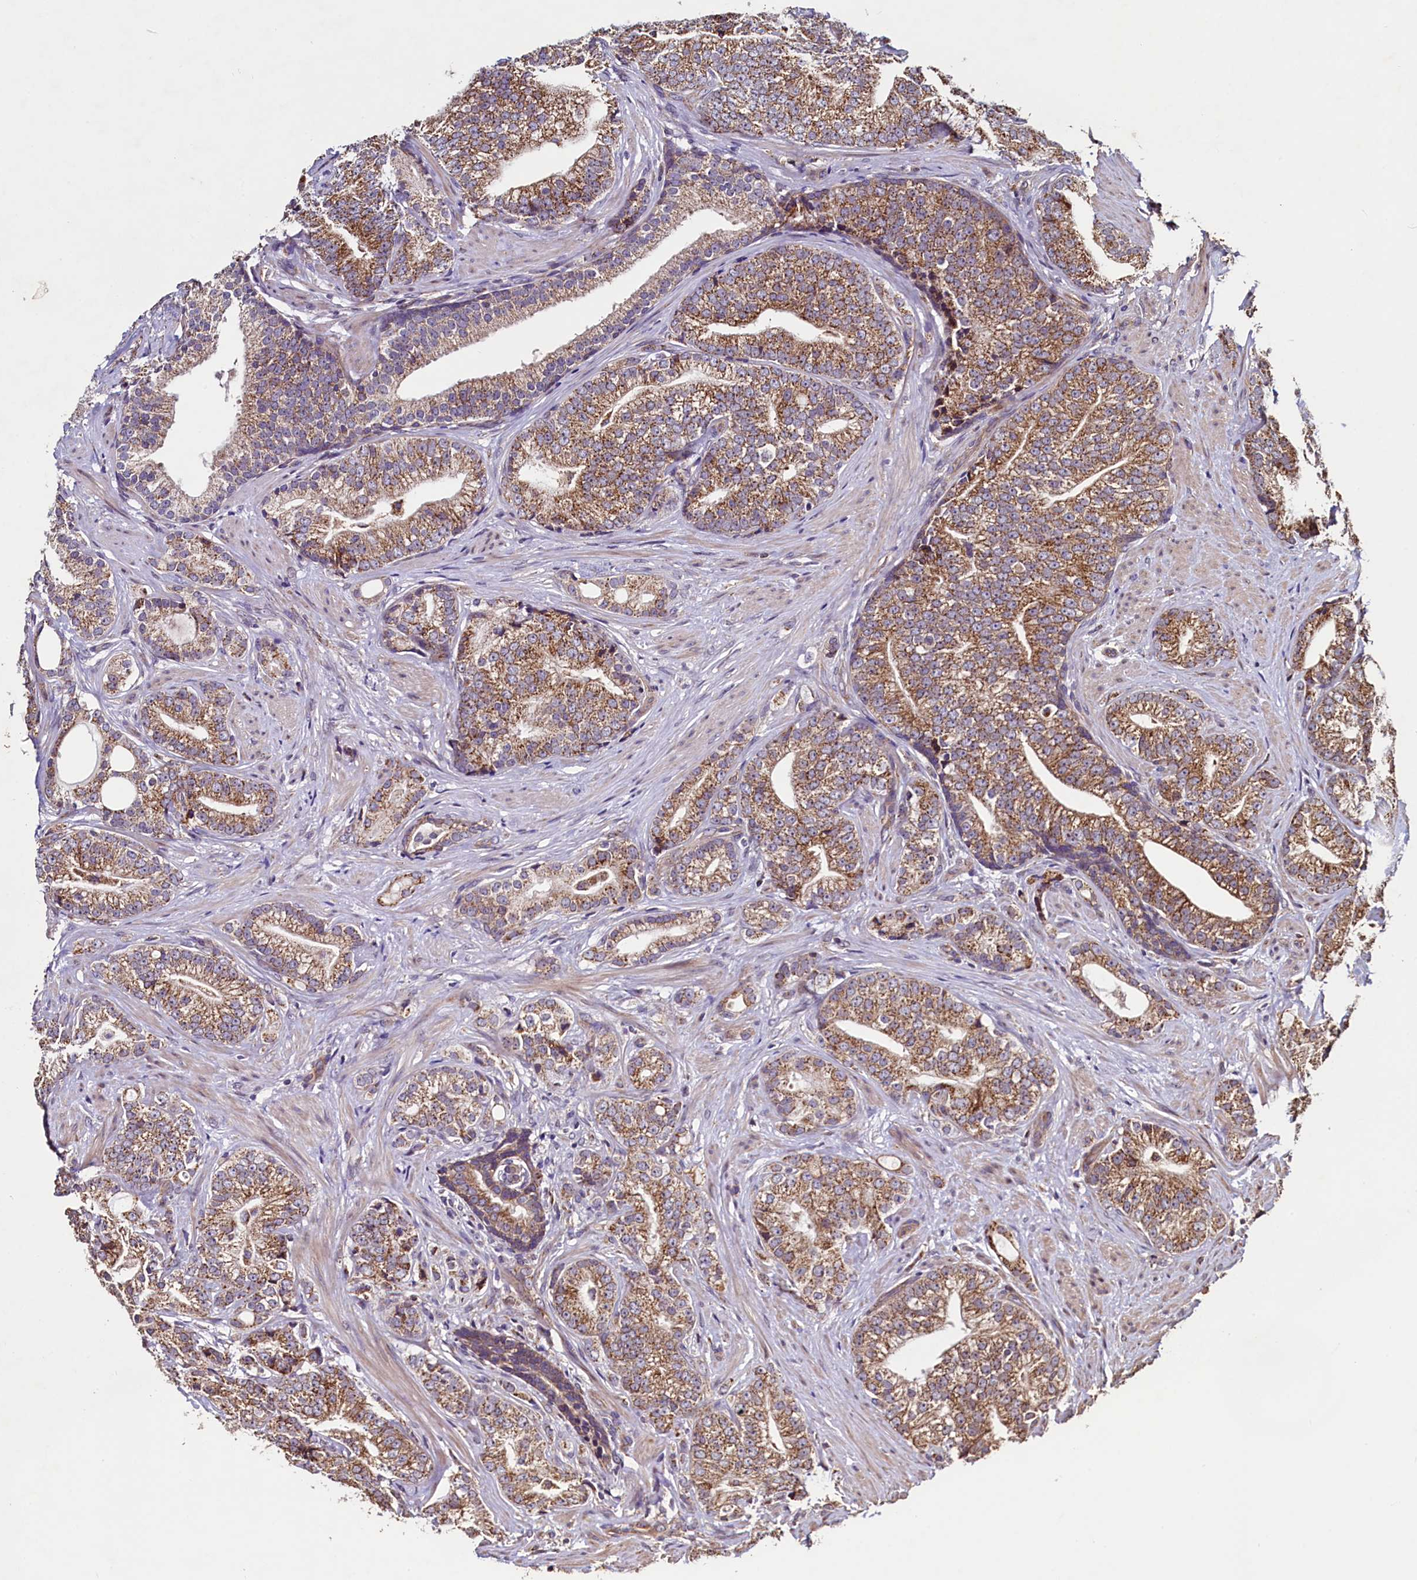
{"staining": {"intensity": "moderate", "quantity": ">75%", "location": "cytoplasmic/membranous"}, "tissue": "prostate cancer", "cell_type": "Tumor cells", "image_type": "cancer", "snomed": [{"axis": "morphology", "description": "Adenocarcinoma, Low grade"}, {"axis": "topography", "description": "Prostate"}], "caption": "The photomicrograph reveals staining of prostate cancer, revealing moderate cytoplasmic/membranous protein positivity (brown color) within tumor cells.", "gene": "RBFA", "patient": {"sex": "male", "age": 71}}